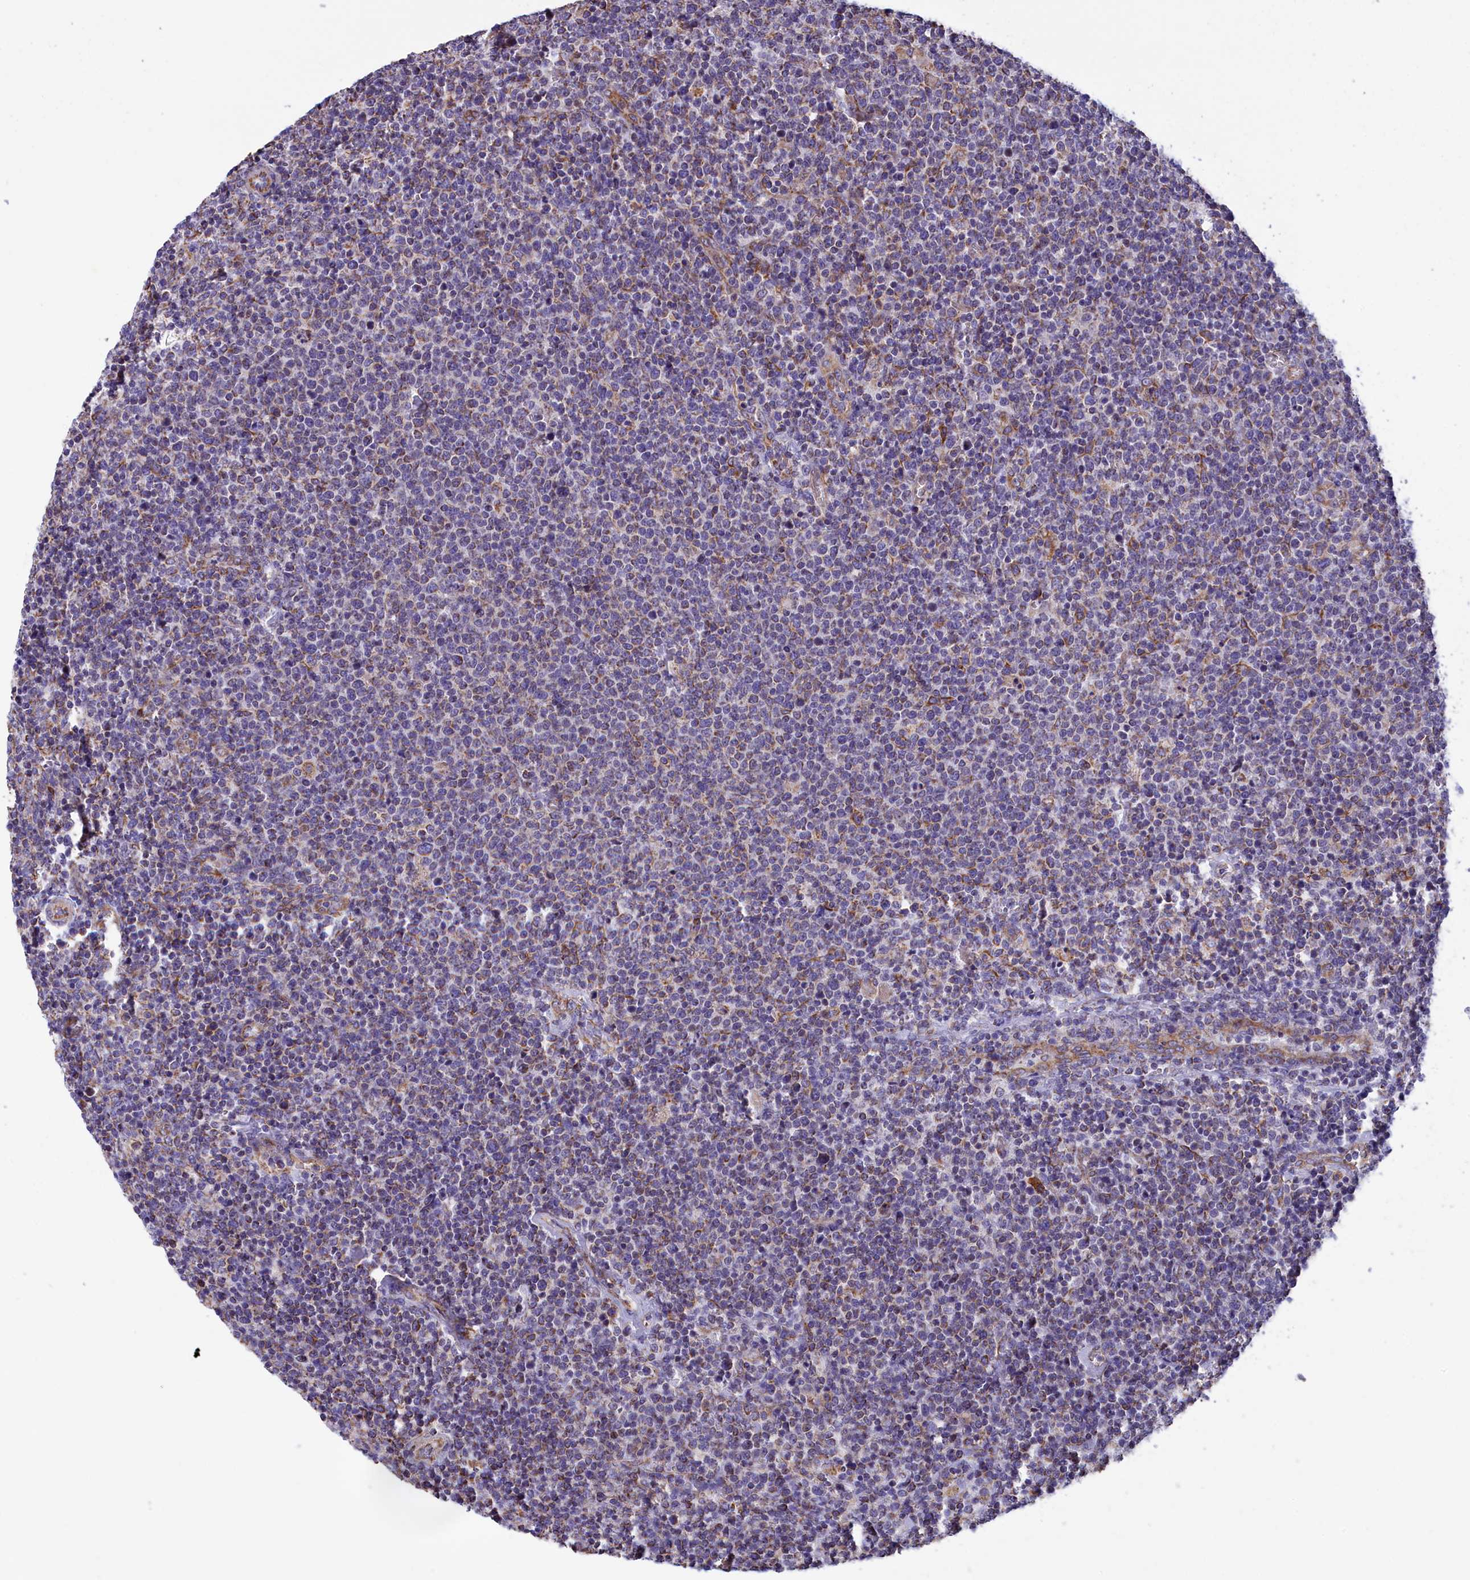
{"staining": {"intensity": "negative", "quantity": "none", "location": "none"}, "tissue": "lymphoma", "cell_type": "Tumor cells", "image_type": "cancer", "snomed": [{"axis": "morphology", "description": "Malignant lymphoma, non-Hodgkin's type, High grade"}, {"axis": "topography", "description": "Lymph node"}], "caption": "Immunohistochemical staining of malignant lymphoma, non-Hodgkin's type (high-grade) reveals no significant positivity in tumor cells.", "gene": "GATB", "patient": {"sex": "male", "age": 61}}